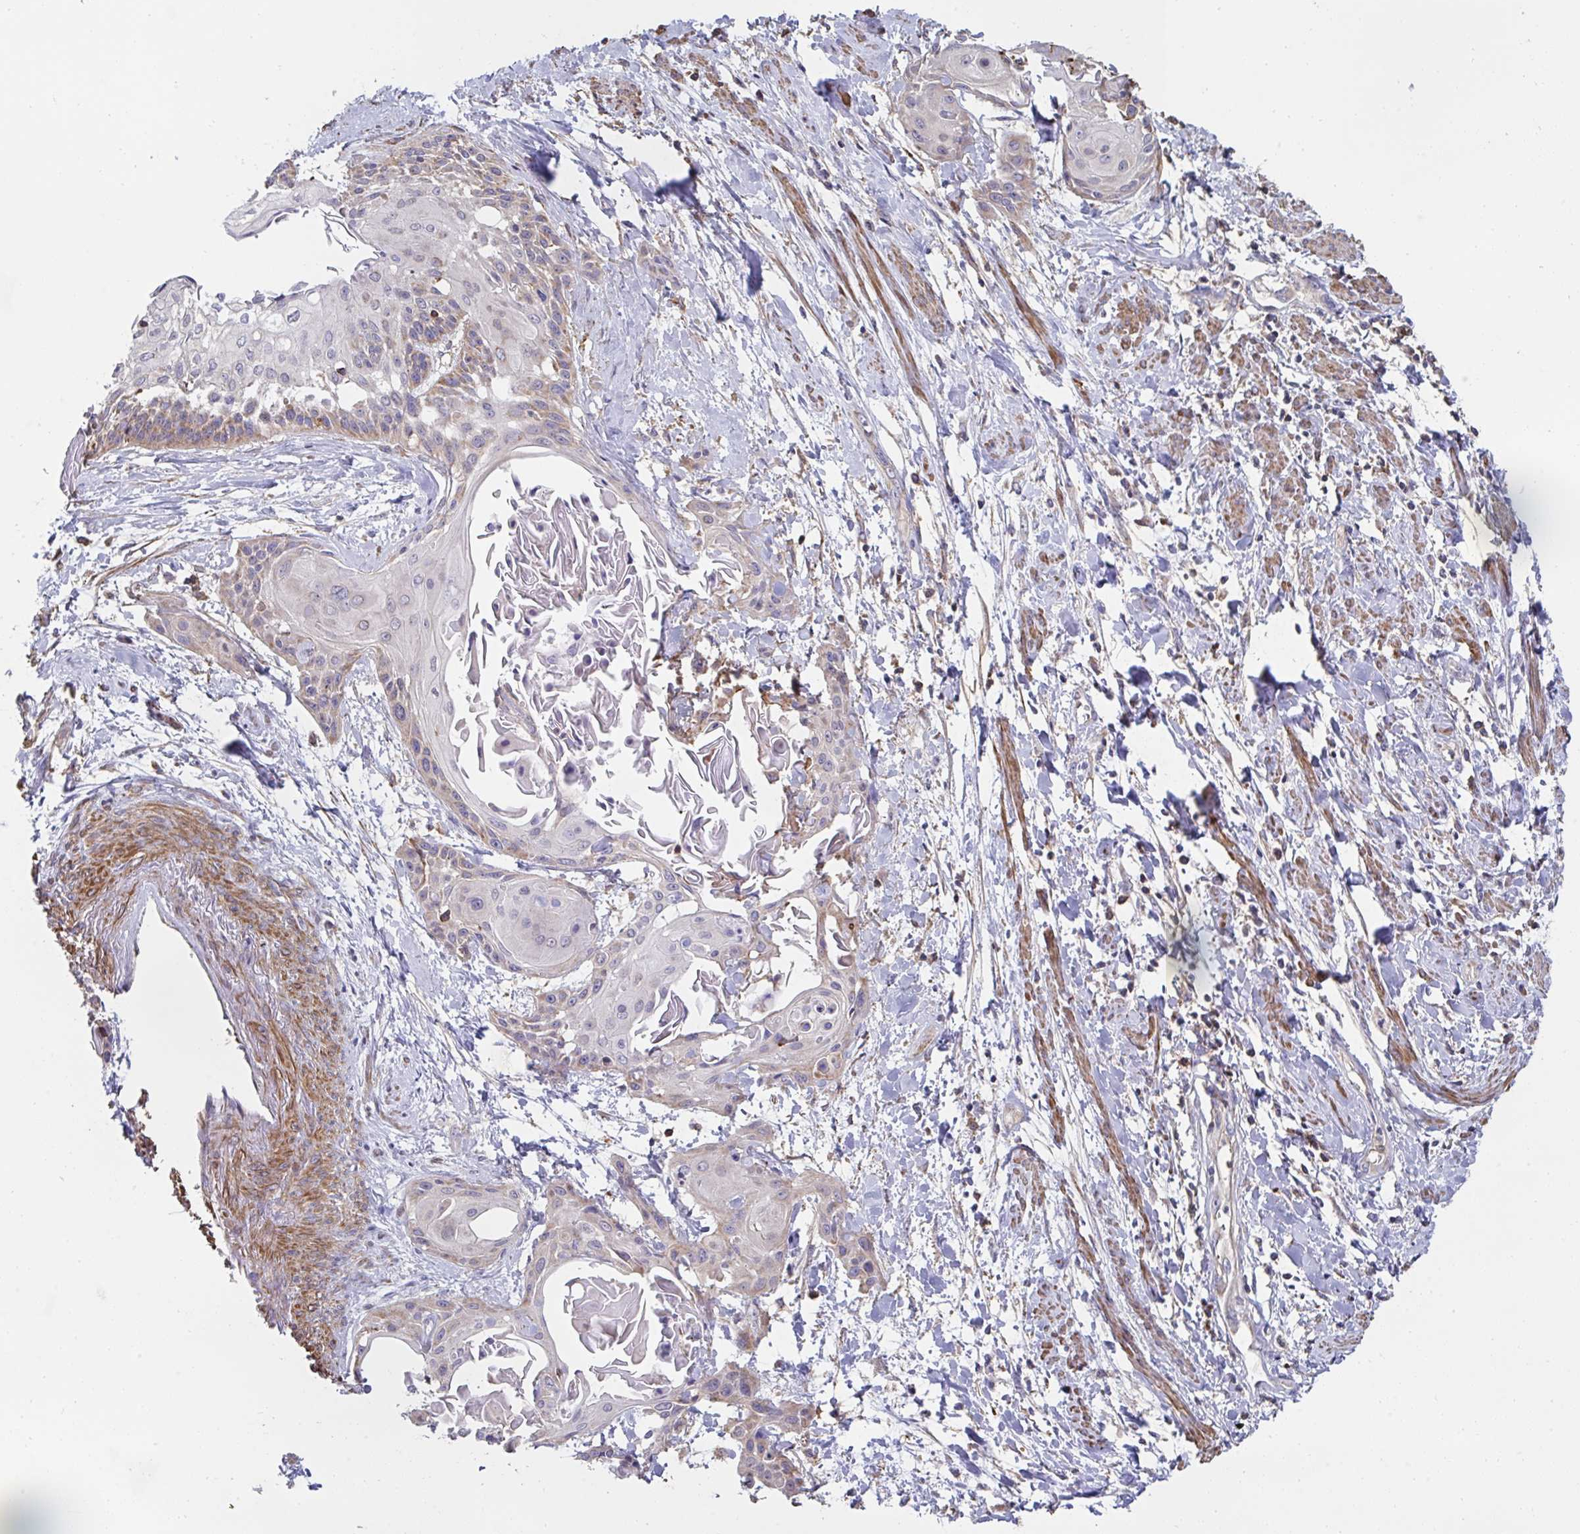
{"staining": {"intensity": "weak", "quantity": "25%-75%", "location": "cytoplasmic/membranous"}, "tissue": "cervical cancer", "cell_type": "Tumor cells", "image_type": "cancer", "snomed": [{"axis": "morphology", "description": "Squamous cell carcinoma, NOS"}, {"axis": "topography", "description": "Cervix"}], "caption": "Protein staining of cervical cancer (squamous cell carcinoma) tissue shows weak cytoplasmic/membranous positivity in approximately 25%-75% of tumor cells.", "gene": "DZANK1", "patient": {"sex": "female", "age": 57}}